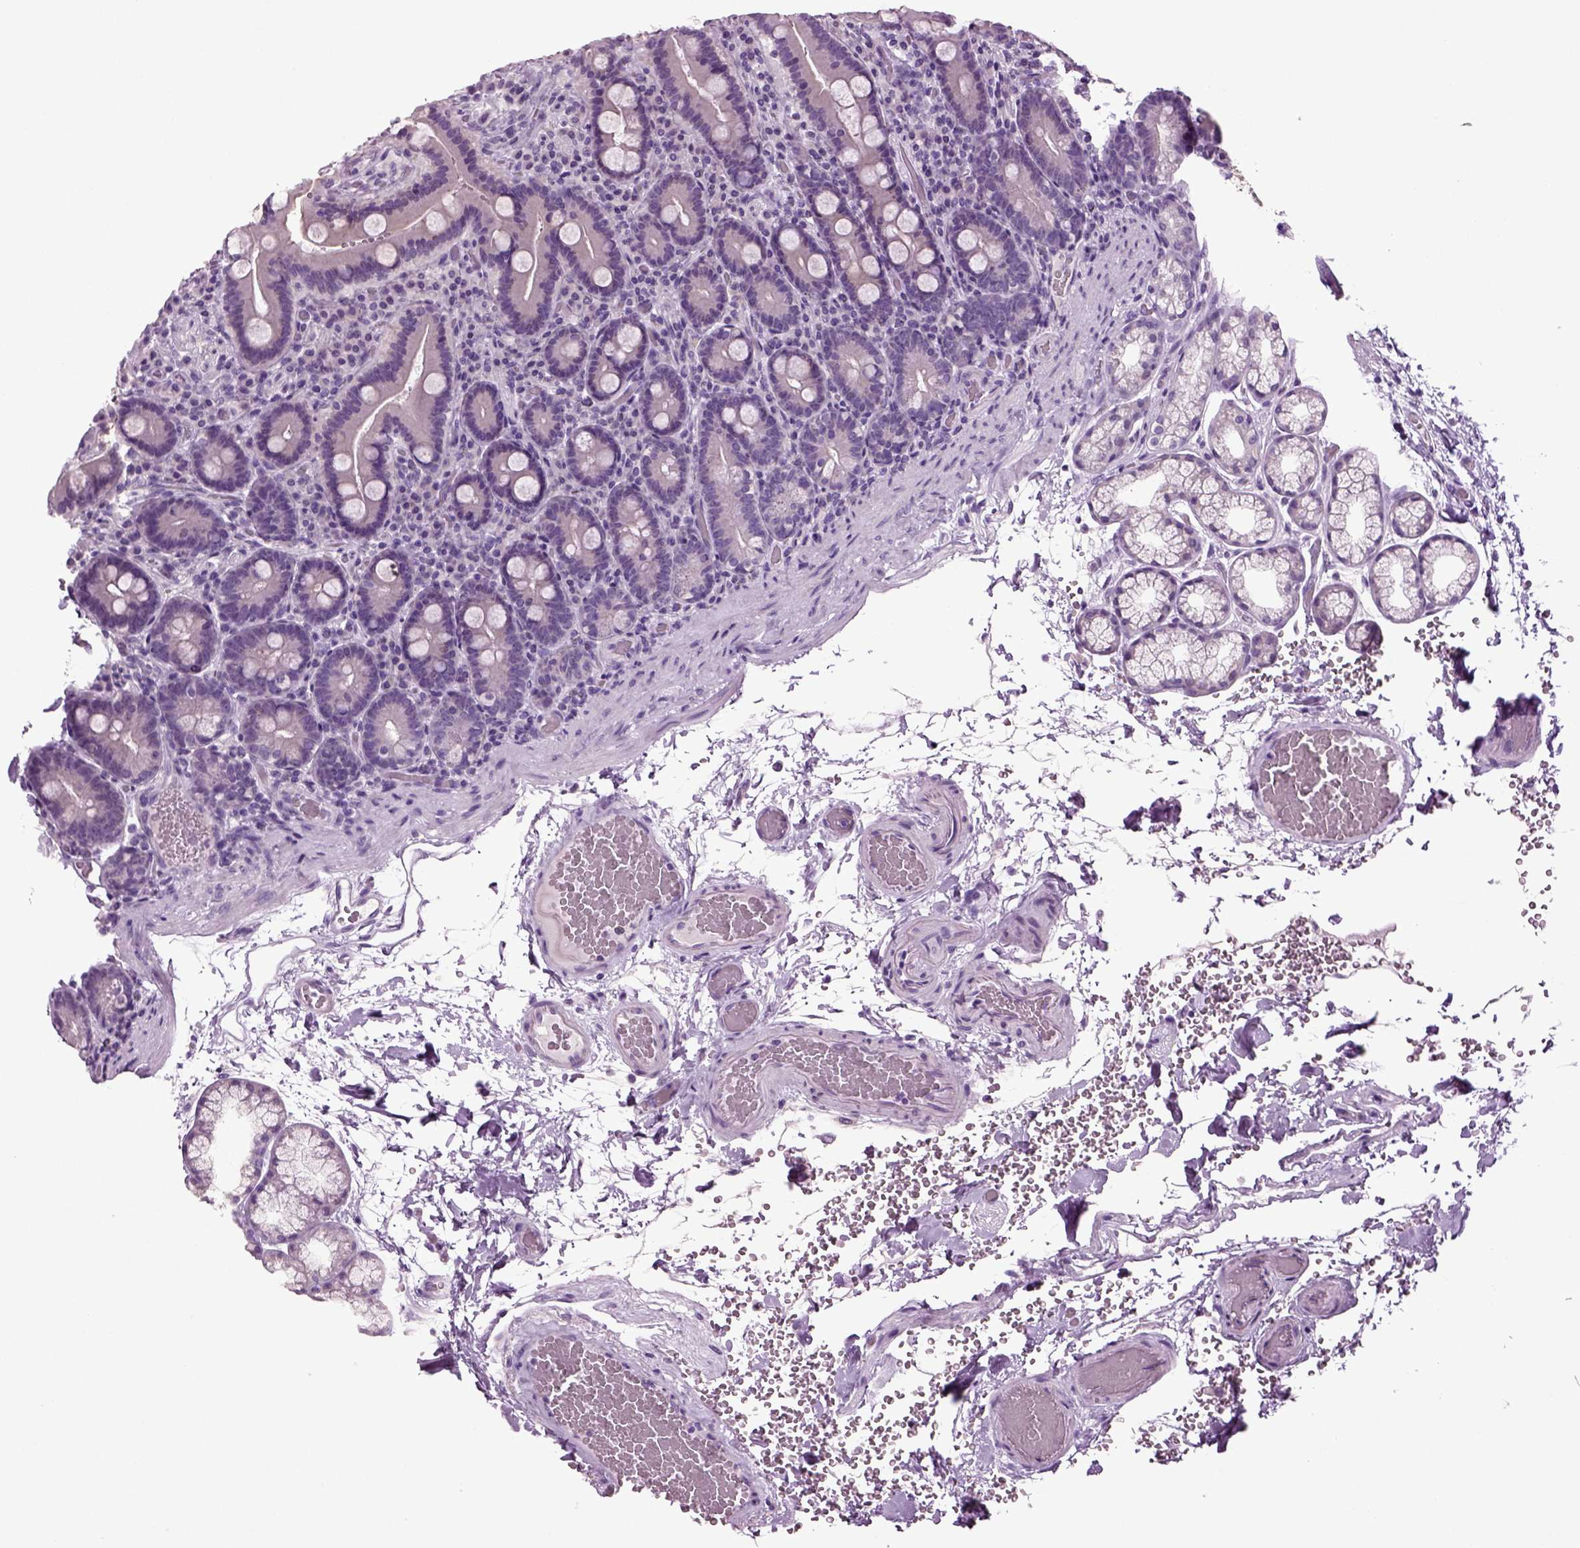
{"staining": {"intensity": "negative", "quantity": "none", "location": "none"}, "tissue": "duodenum", "cell_type": "Glandular cells", "image_type": "normal", "snomed": [{"axis": "morphology", "description": "Normal tissue, NOS"}, {"axis": "topography", "description": "Duodenum"}], "caption": "DAB (3,3'-diaminobenzidine) immunohistochemical staining of unremarkable human duodenum displays no significant staining in glandular cells.", "gene": "SLC17A6", "patient": {"sex": "female", "age": 62}}